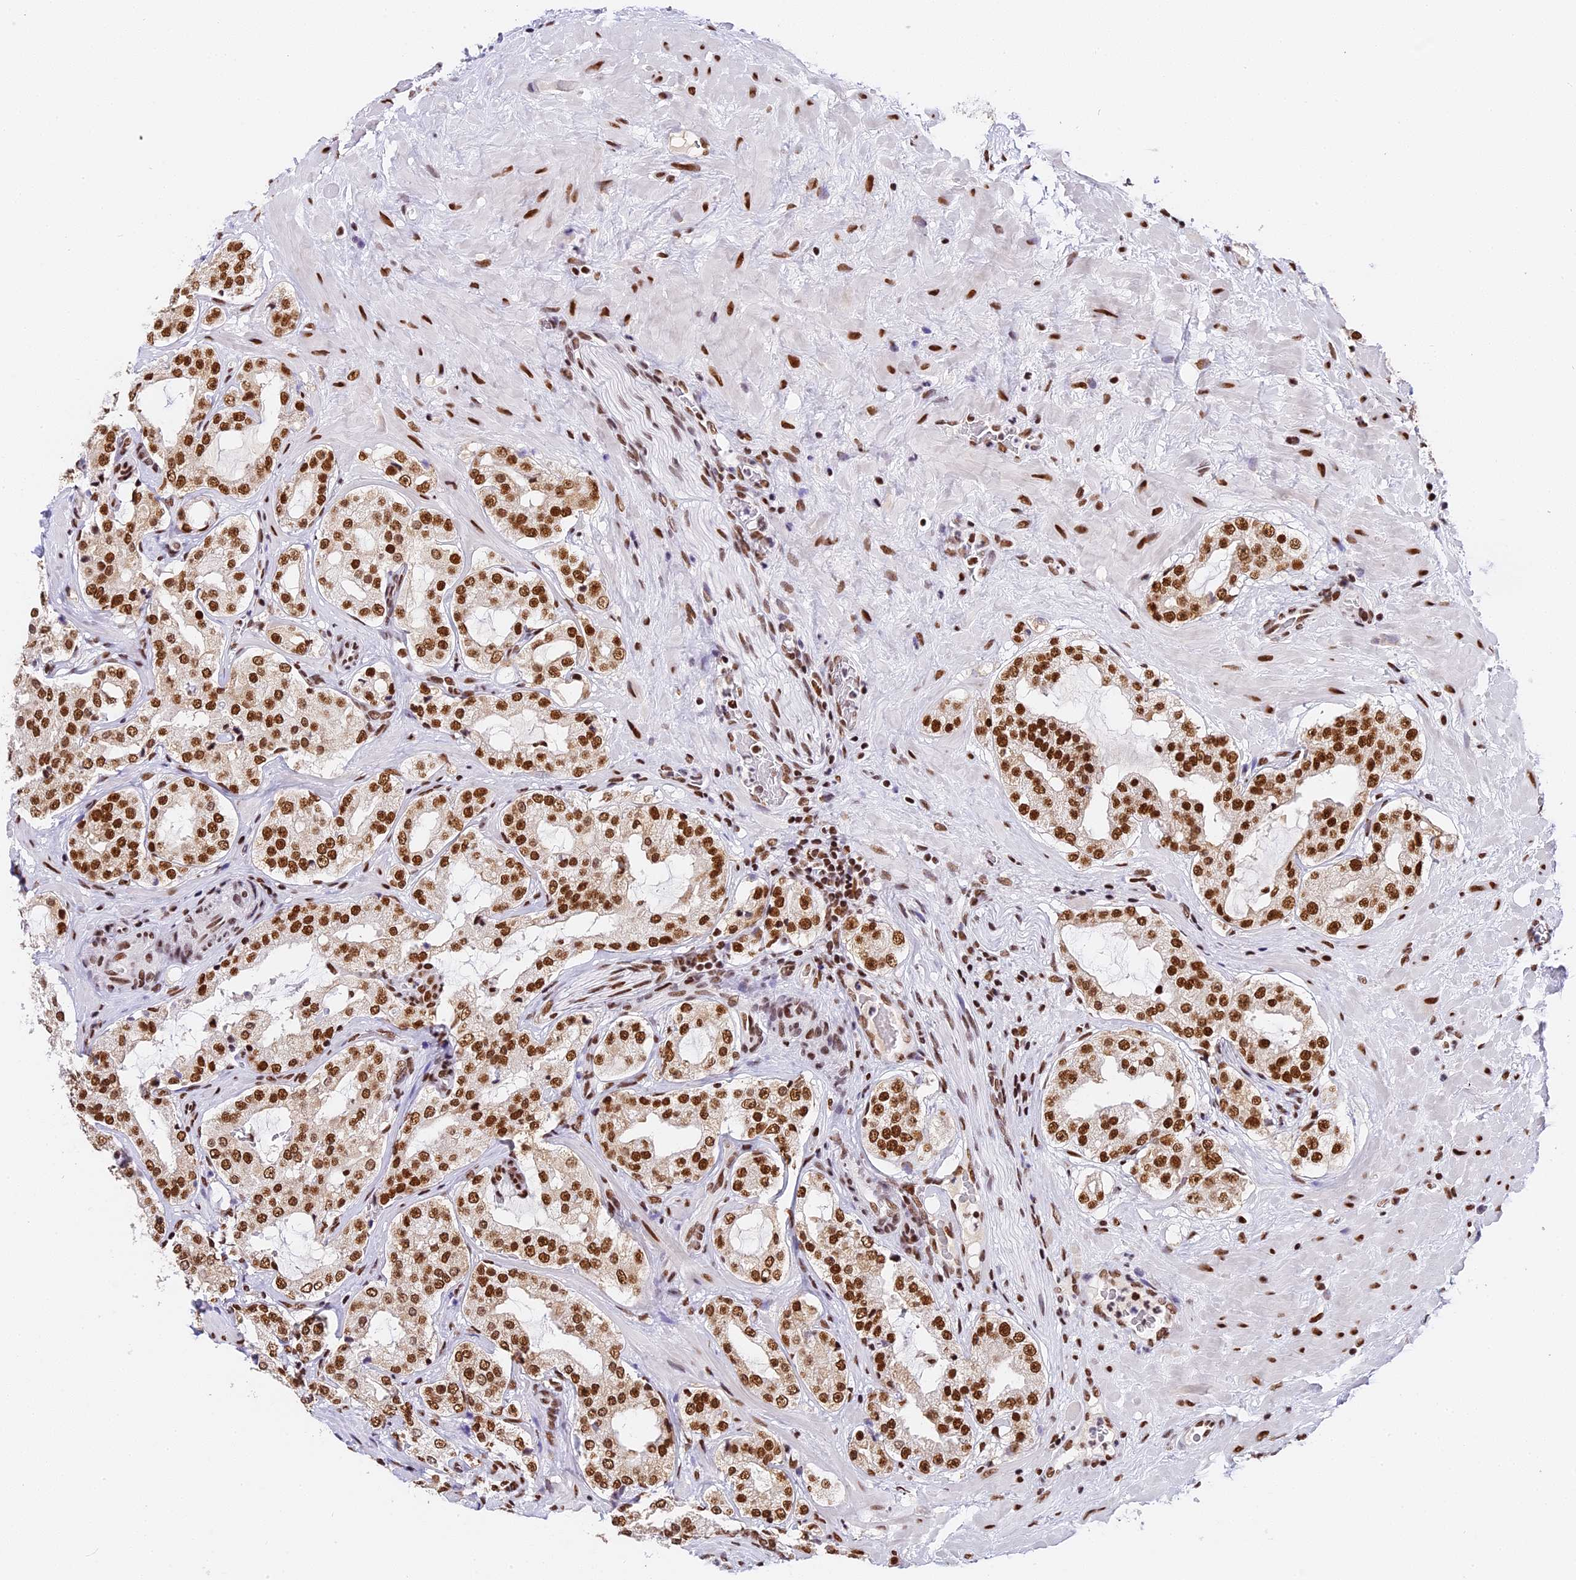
{"staining": {"intensity": "strong", "quantity": ">75%", "location": "nuclear"}, "tissue": "prostate cancer", "cell_type": "Tumor cells", "image_type": "cancer", "snomed": [{"axis": "morphology", "description": "Adenocarcinoma, High grade"}, {"axis": "topography", "description": "Prostate"}], "caption": "Immunohistochemistry (IHC) micrograph of prostate cancer stained for a protein (brown), which displays high levels of strong nuclear staining in about >75% of tumor cells.", "gene": "SBNO1", "patient": {"sex": "male", "age": 64}}